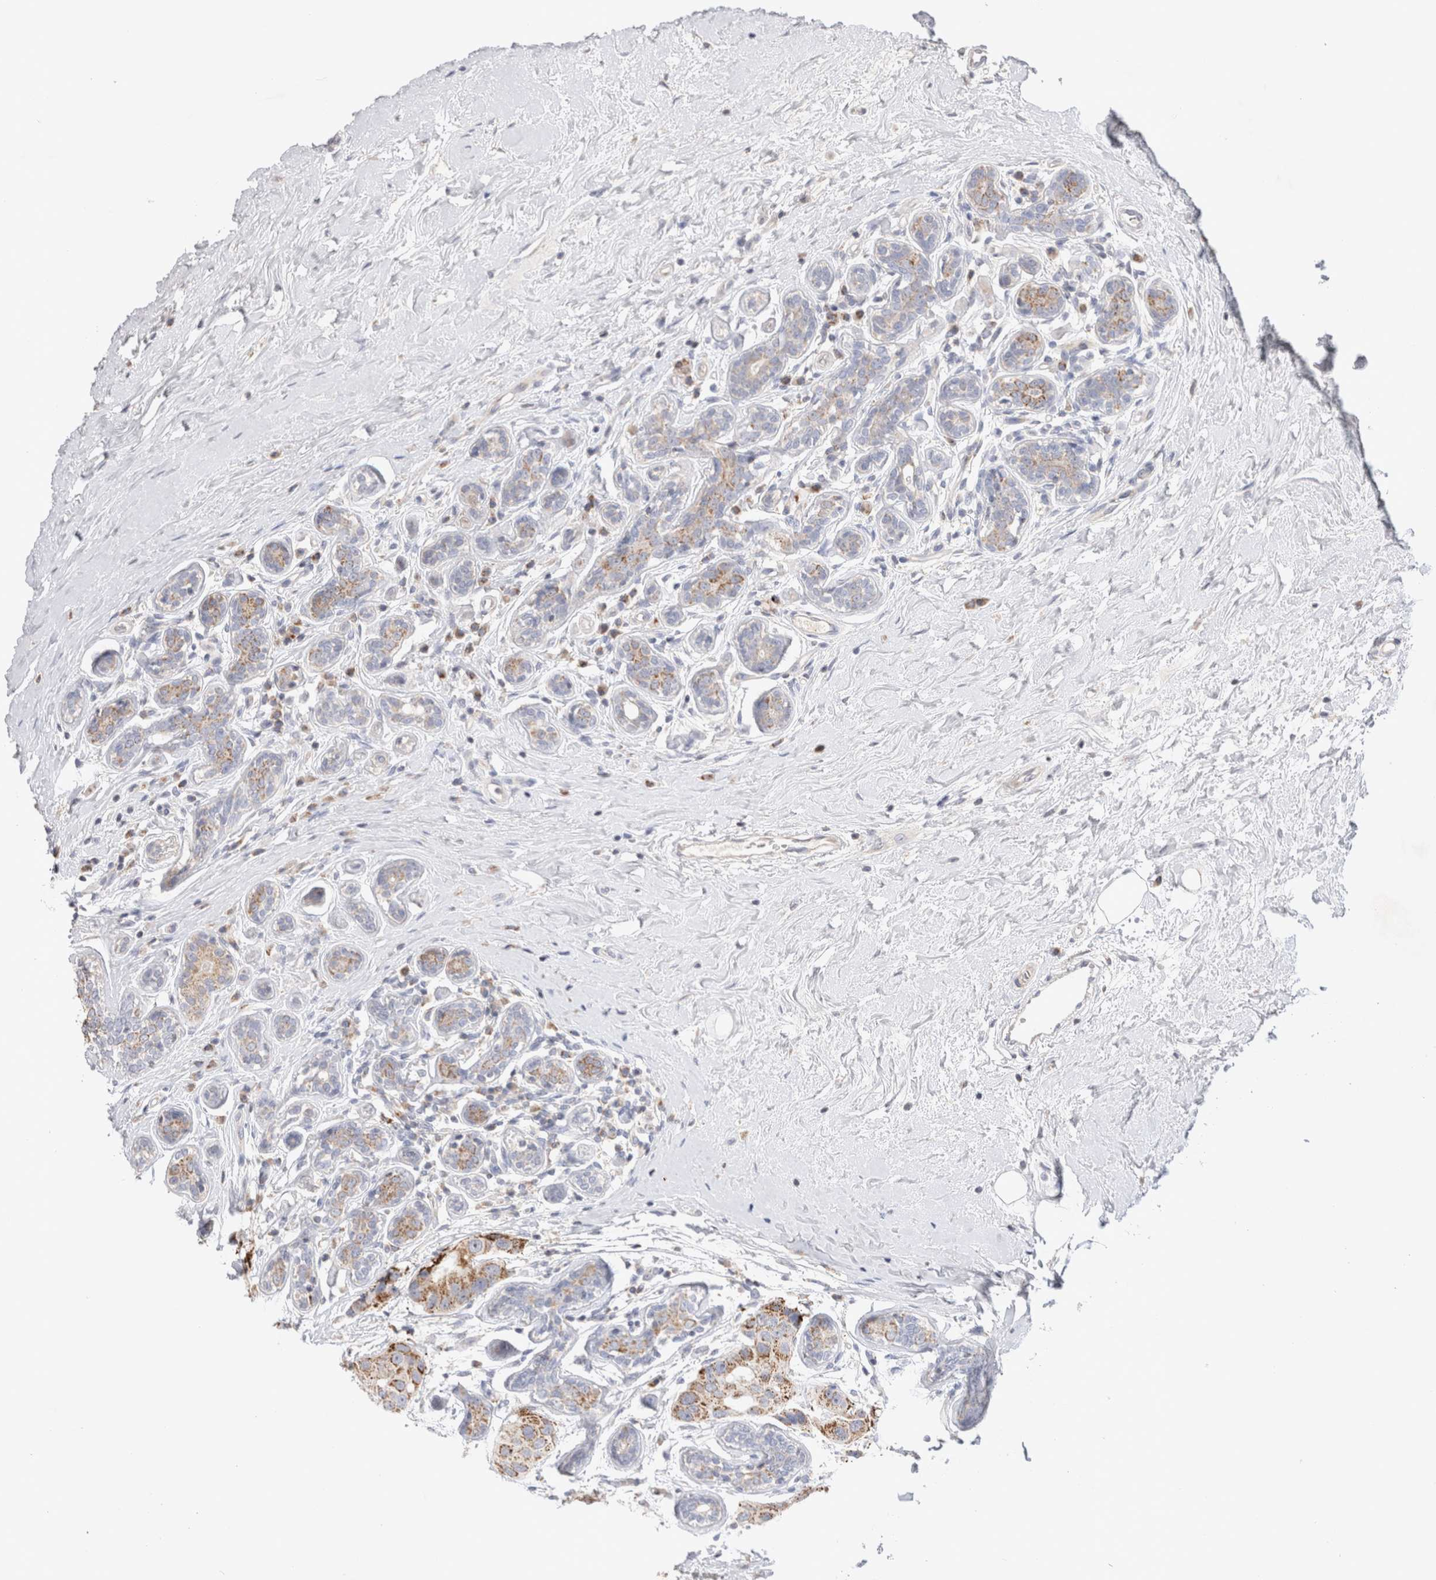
{"staining": {"intensity": "moderate", "quantity": ">75%", "location": "cytoplasmic/membranous"}, "tissue": "breast cancer", "cell_type": "Tumor cells", "image_type": "cancer", "snomed": [{"axis": "morphology", "description": "Normal tissue, NOS"}, {"axis": "morphology", "description": "Duct carcinoma"}, {"axis": "topography", "description": "Breast"}], "caption": "An image of human breast cancer stained for a protein reveals moderate cytoplasmic/membranous brown staining in tumor cells.", "gene": "CHADL", "patient": {"sex": "female", "age": 39}}